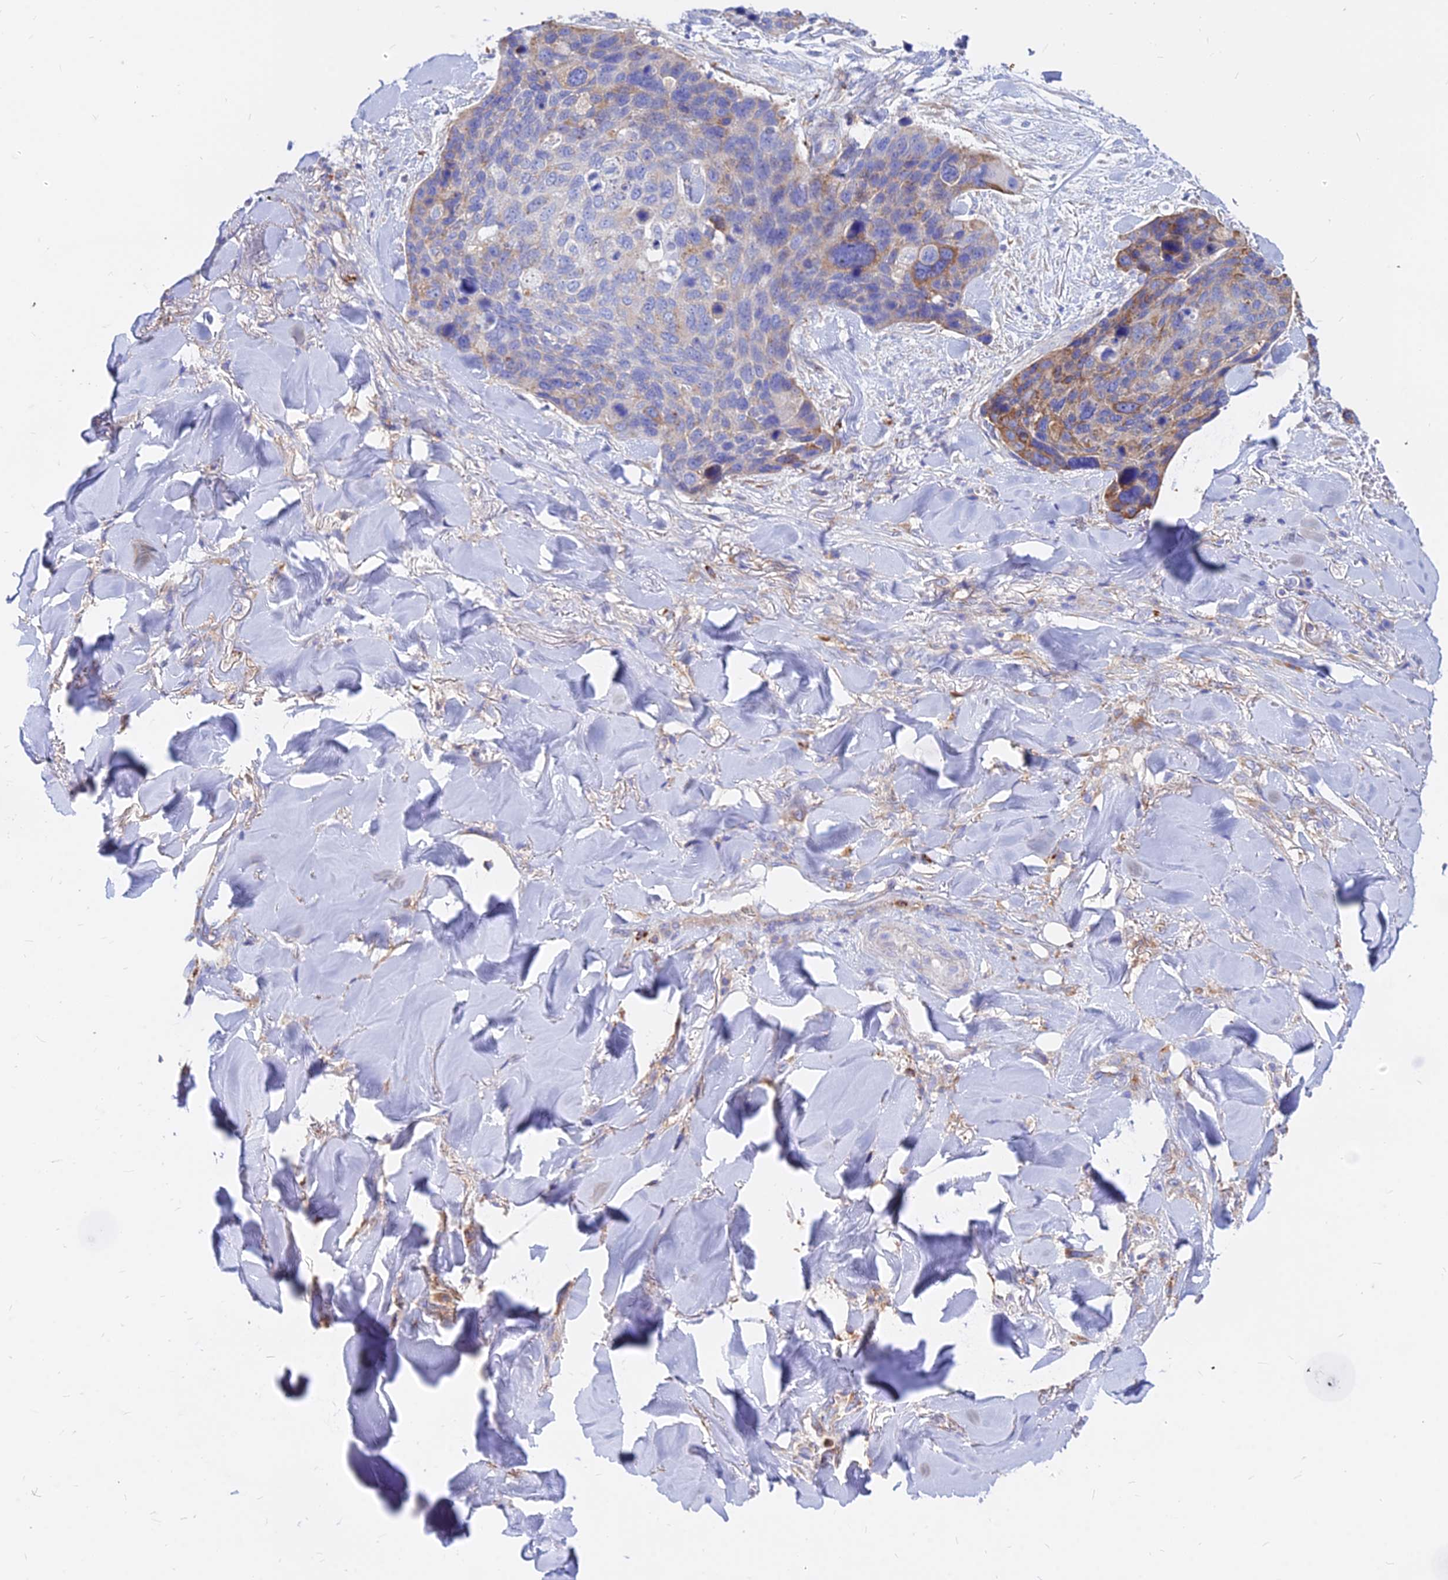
{"staining": {"intensity": "moderate", "quantity": "<25%", "location": "cytoplasmic/membranous"}, "tissue": "skin cancer", "cell_type": "Tumor cells", "image_type": "cancer", "snomed": [{"axis": "morphology", "description": "Basal cell carcinoma"}, {"axis": "topography", "description": "Skin"}], "caption": "Protein expression analysis of human skin cancer (basal cell carcinoma) reveals moderate cytoplasmic/membranous expression in approximately <25% of tumor cells.", "gene": "AGTRAP", "patient": {"sex": "female", "age": 74}}